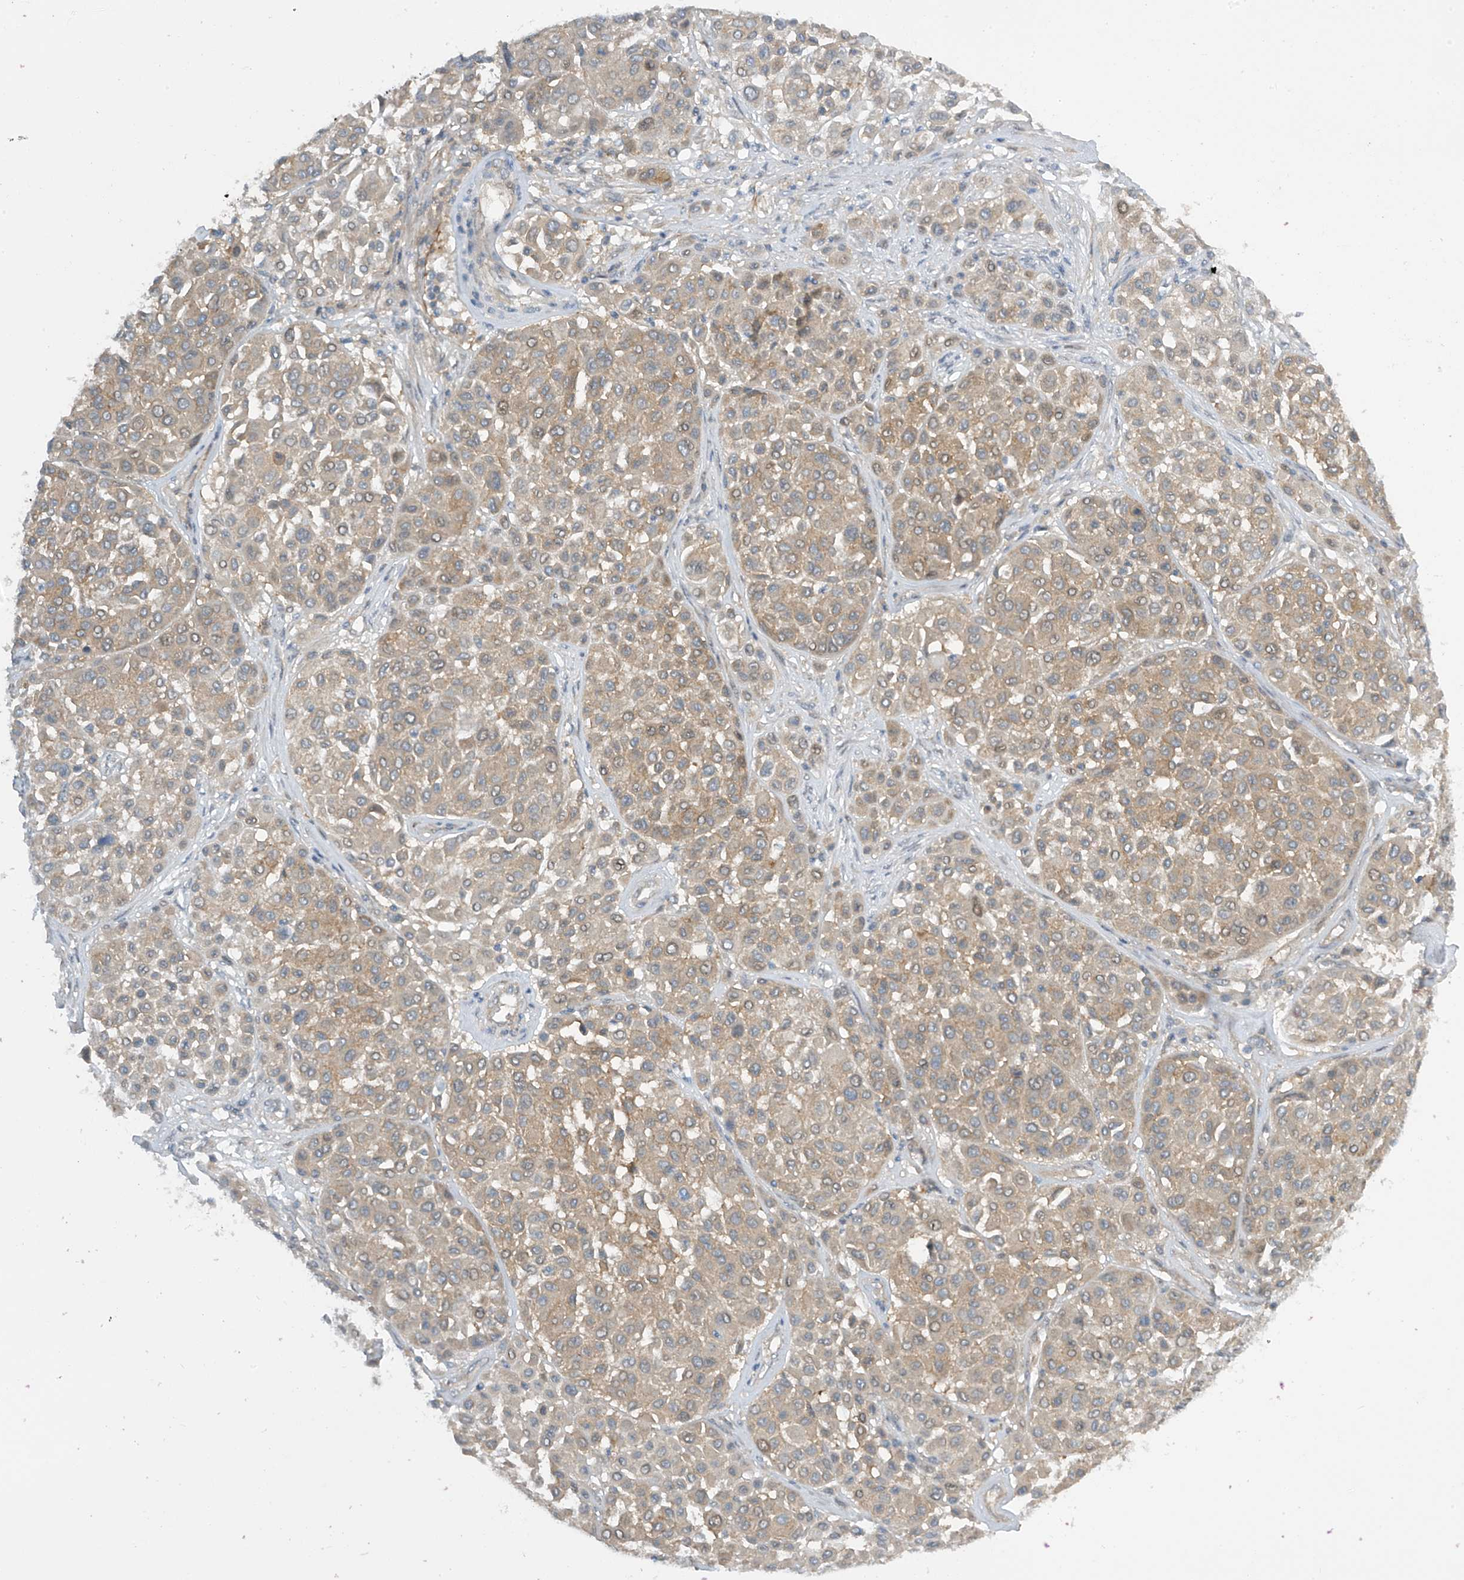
{"staining": {"intensity": "weak", "quantity": "25%-75%", "location": "cytoplasmic/membranous"}, "tissue": "melanoma", "cell_type": "Tumor cells", "image_type": "cancer", "snomed": [{"axis": "morphology", "description": "Malignant melanoma, Metastatic site"}, {"axis": "topography", "description": "Soft tissue"}], "caption": "Protein analysis of malignant melanoma (metastatic site) tissue demonstrates weak cytoplasmic/membranous staining in approximately 25%-75% of tumor cells.", "gene": "FSD1L", "patient": {"sex": "male", "age": 41}}